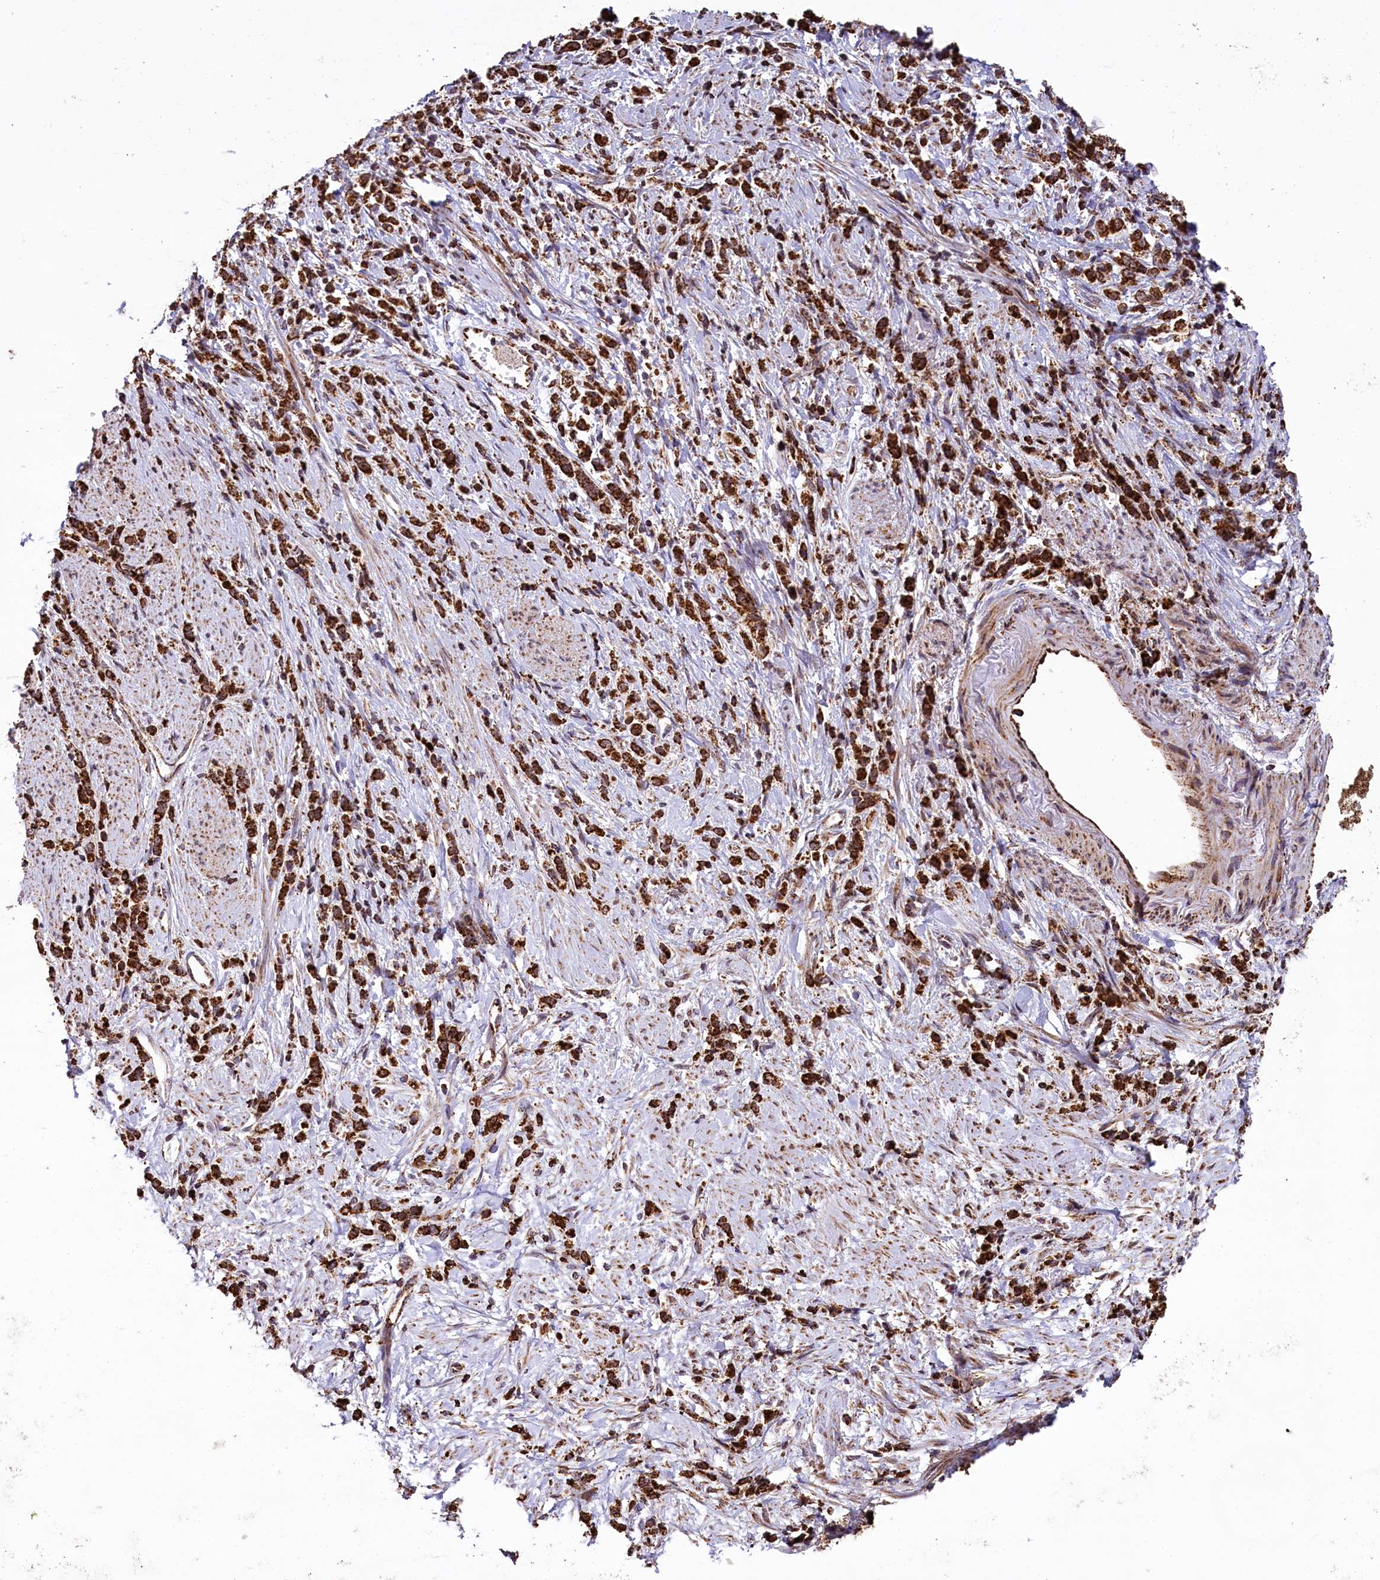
{"staining": {"intensity": "strong", "quantity": ">75%", "location": "cytoplasmic/membranous"}, "tissue": "stomach cancer", "cell_type": "Tumor cells", "image_type": "cancer", "snomed": [{"axis": "morphology", "description": "Adenocarcinoma, NOS"}, {"axis": "topography", "description": "Stomach"}], "caption": "Immunohistochemistry of stomach adenocarcinoma shows high levels of strong cytoplasmic/membranous expression in approximately >75% of tumor cells.", "gene": "KLC2", "patient": {"sex": "female", "age": 60}}